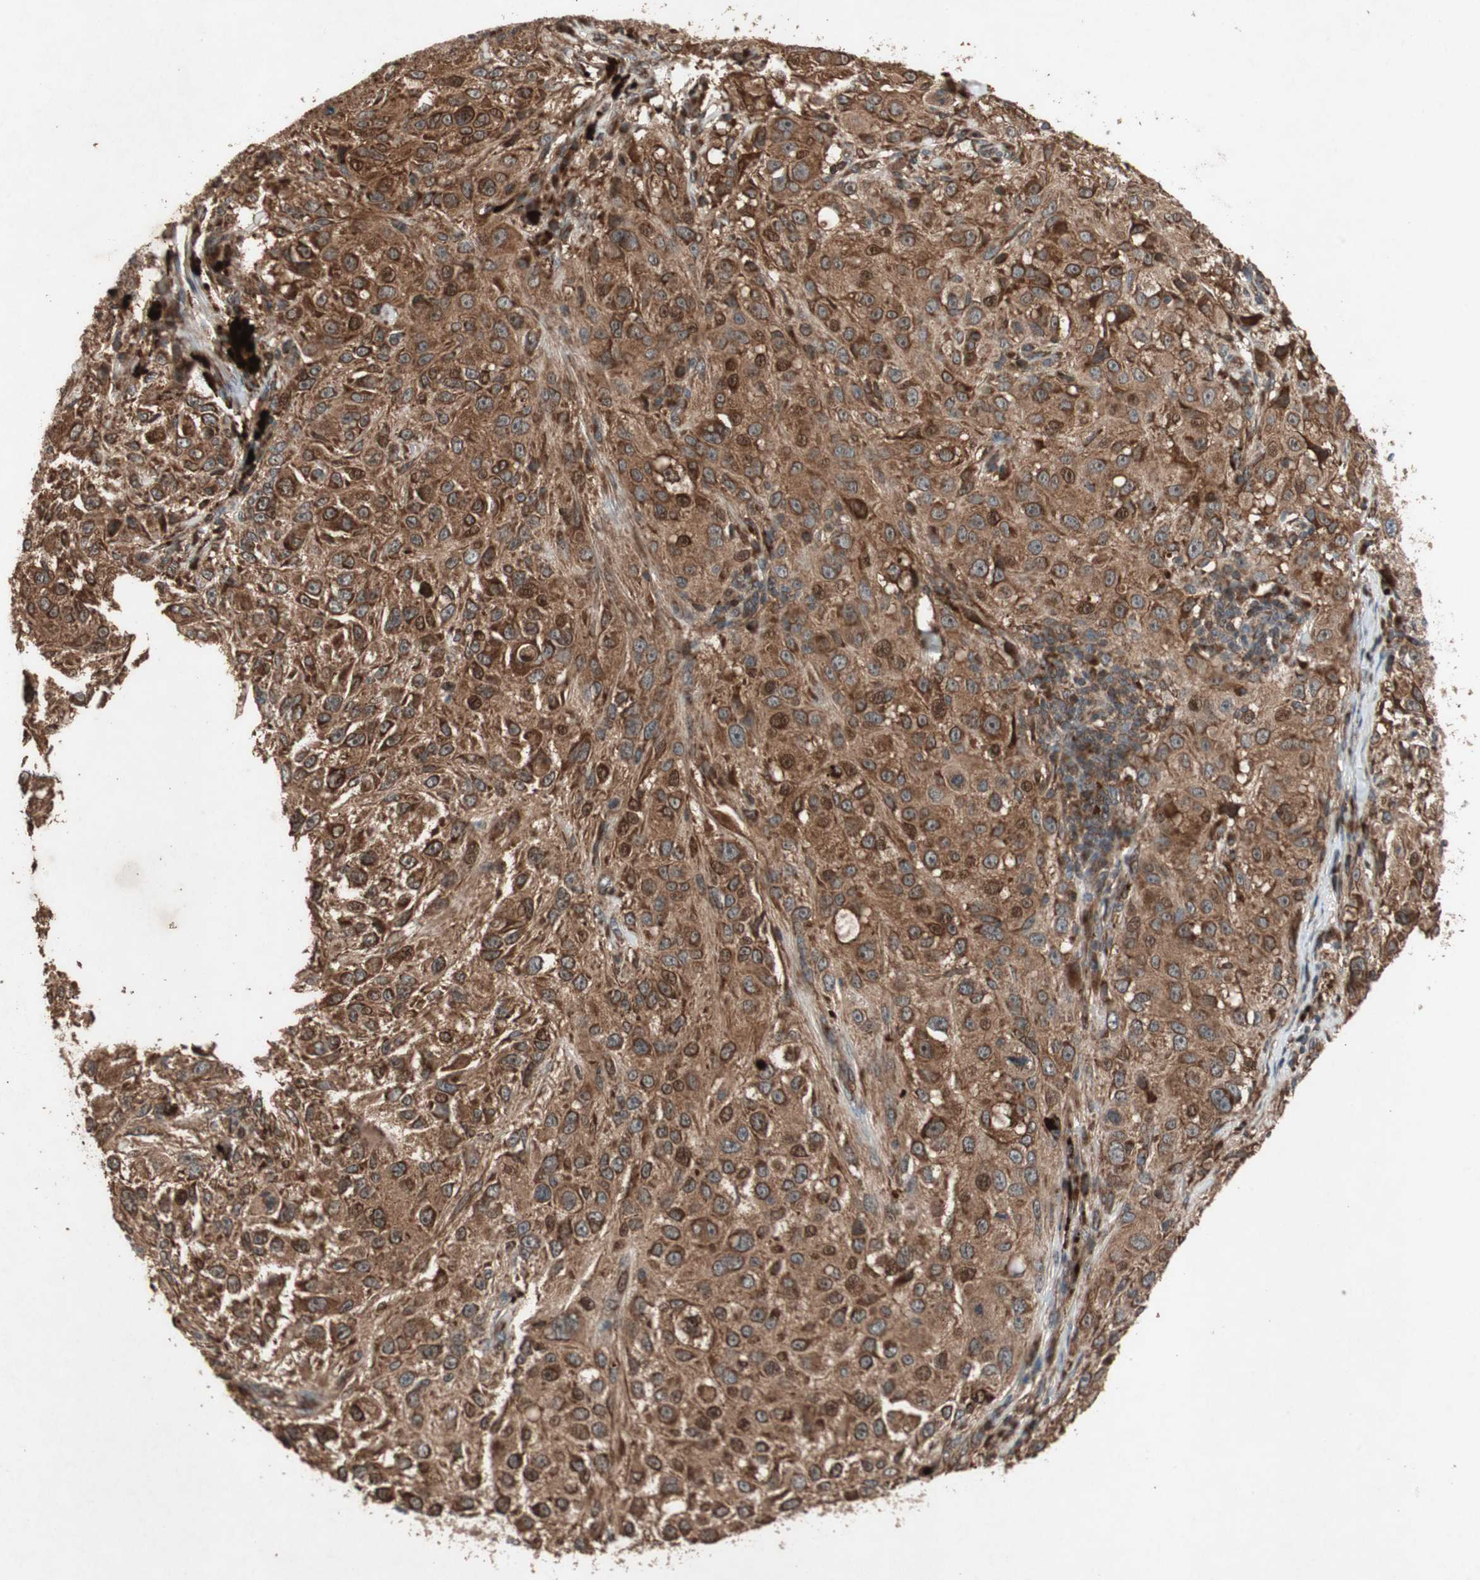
{"staining": {"intensity": "strong", "quantity": ">75%", "location": "cytoplasmic/membranous"}, "tissue": "melanoma", "cell_type": "Tumor cells", "image_type": "cancer", "snomed": [{"axis": "morphology", "description": "Necrosis, NOS"}, {"axis": "morphology", "description": "Malignant melanoma, NOS"}, {"axis": "topography", "description": "Skin"}], "caption": "Immunohistochemical staining of melanoma shows strong cytoplasmic/membranous protein expression in about >75% of tumor cells.", "gene": "RAB1A", "patient": {"sex": "female", "age": 87}}